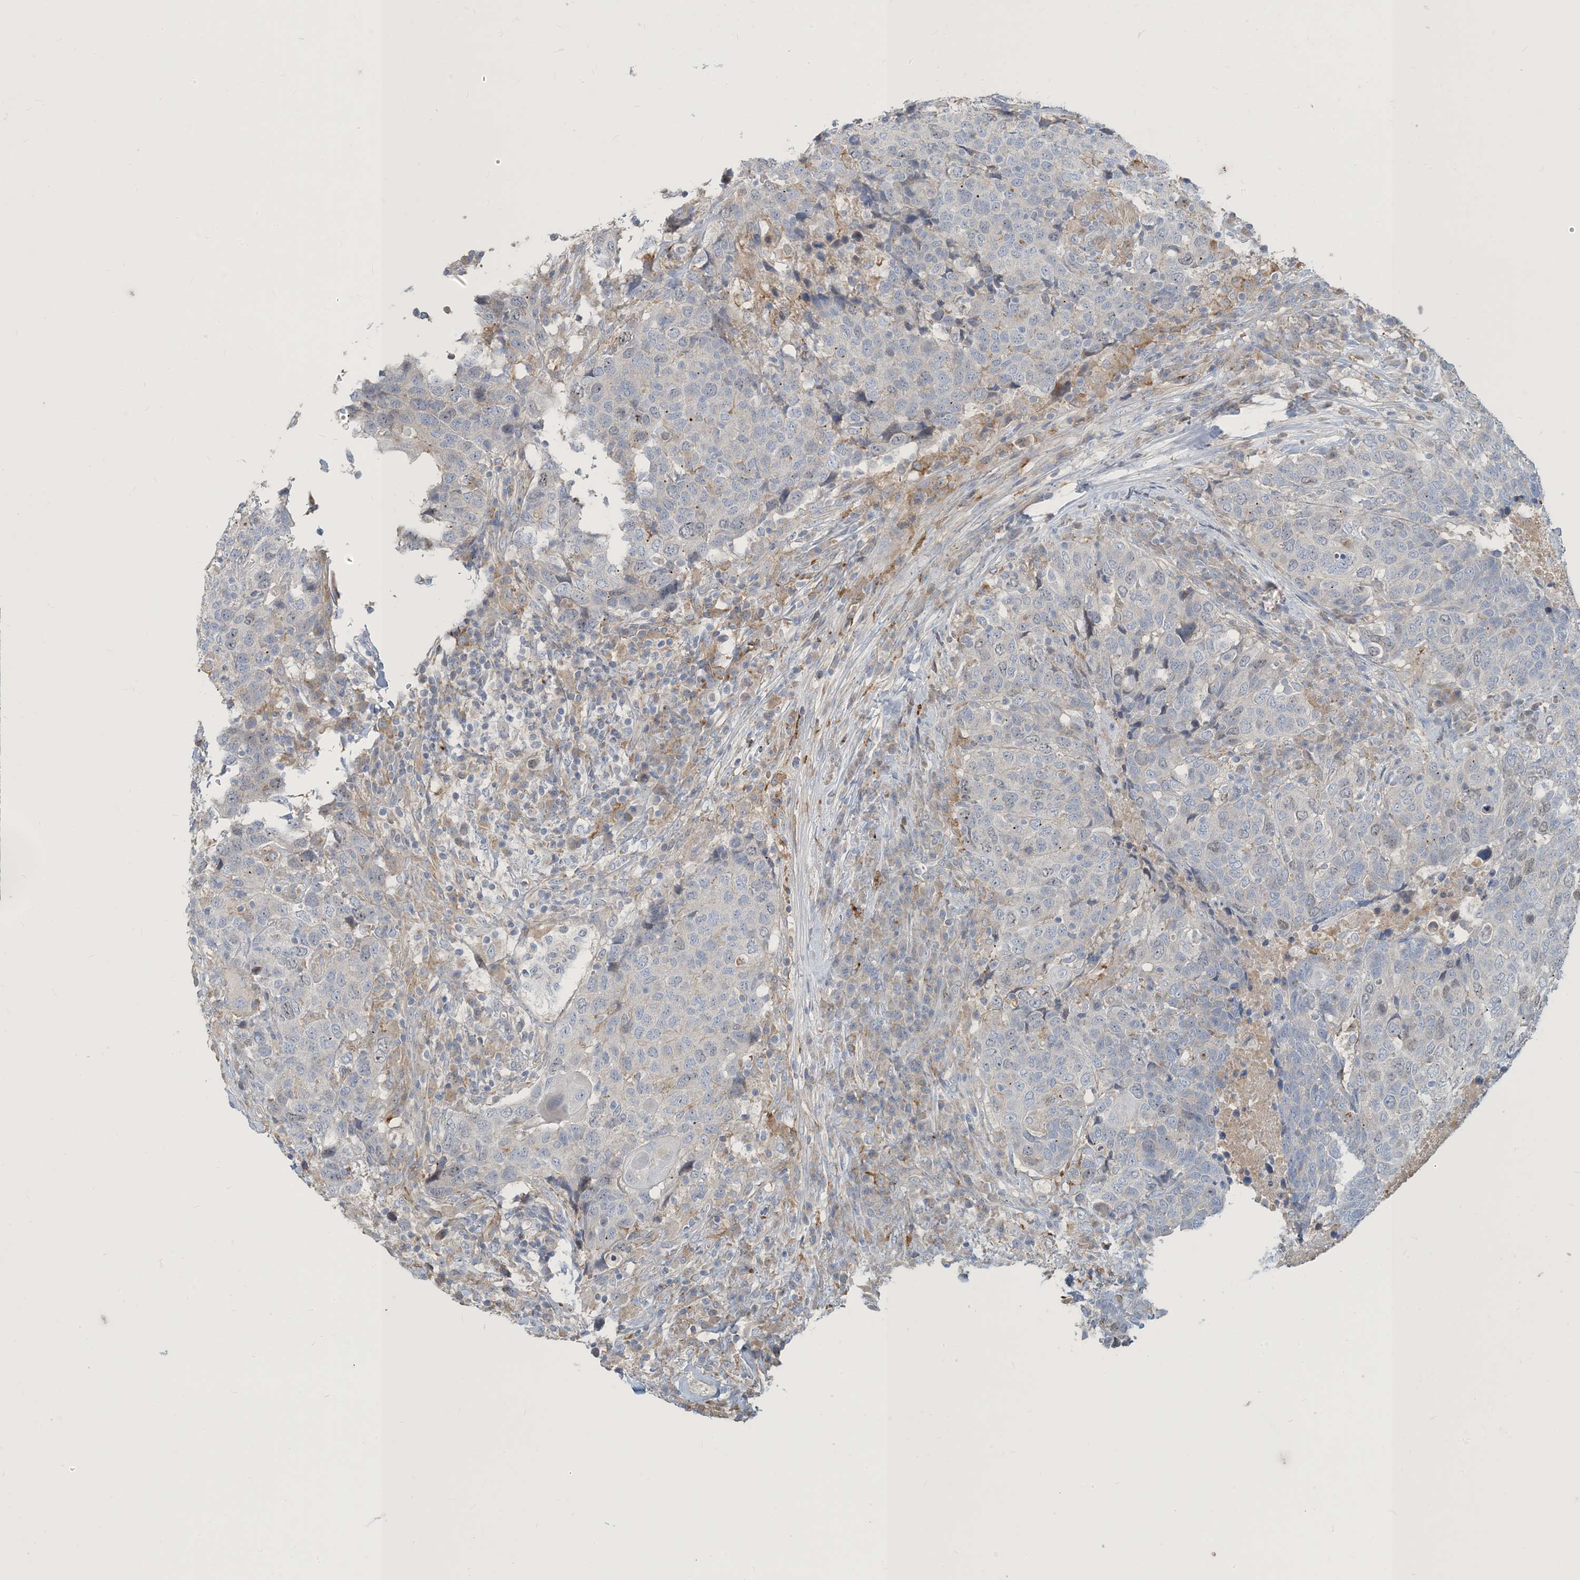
{"staining": {"intensity": "negative", "quantity": "none", "location": "none"}, "tissue": "head and neck cancer", "cell_type": "Tumor cells", "image_type": "cancer", "snomed": [{"axis": "morphology", "description": "Squamous cell carcinoma, NOS"}, {"axis": "topography", "description": "Head-Neck"}], "caption": "Immunohistochemistry (IHC) image of human head and neck cancer stained for a protein (brown), which demonstrates no positivity in tumor cells.", "gene": "PEAR1", "patient": {"sex": "male", "age": 66}}